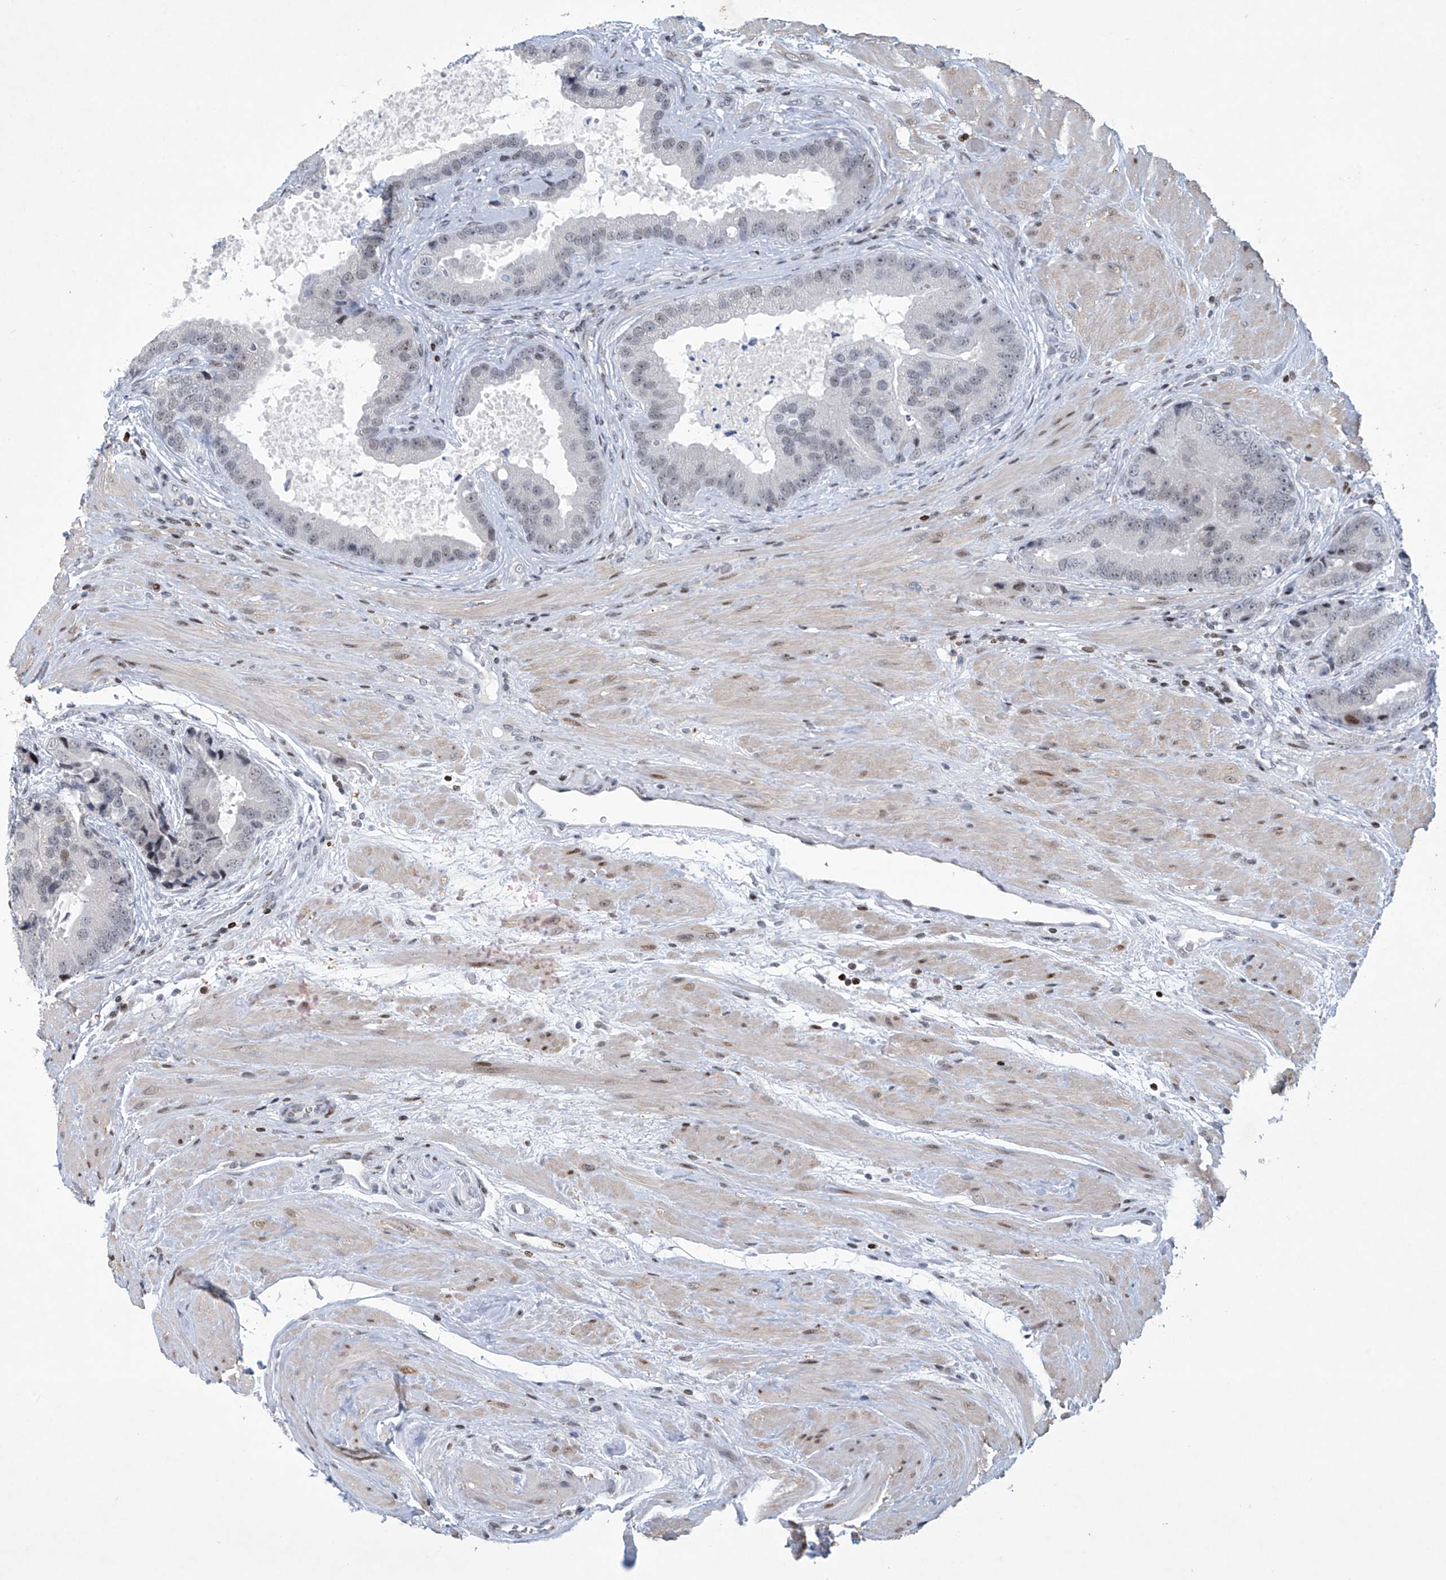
{"staining": {"intensity": "weak", "quantity": "<25%", "location": "nuclear"}, "tissue": "prostate cancer", "cell_type": "Tumor cells", "image_type": "cancer", "snomed": [{"axis": "morphology", "description": "Adenocarcinoma, High grade"}, {"axis": "topography", "description": "Prostate"}], "caption": "Tumor cells are negative for protein expression in human prostate cancer (adenocarcinoma (high-grade)).", "gene": "RFX7", "patient": {"sex": "male", "age": 70}}